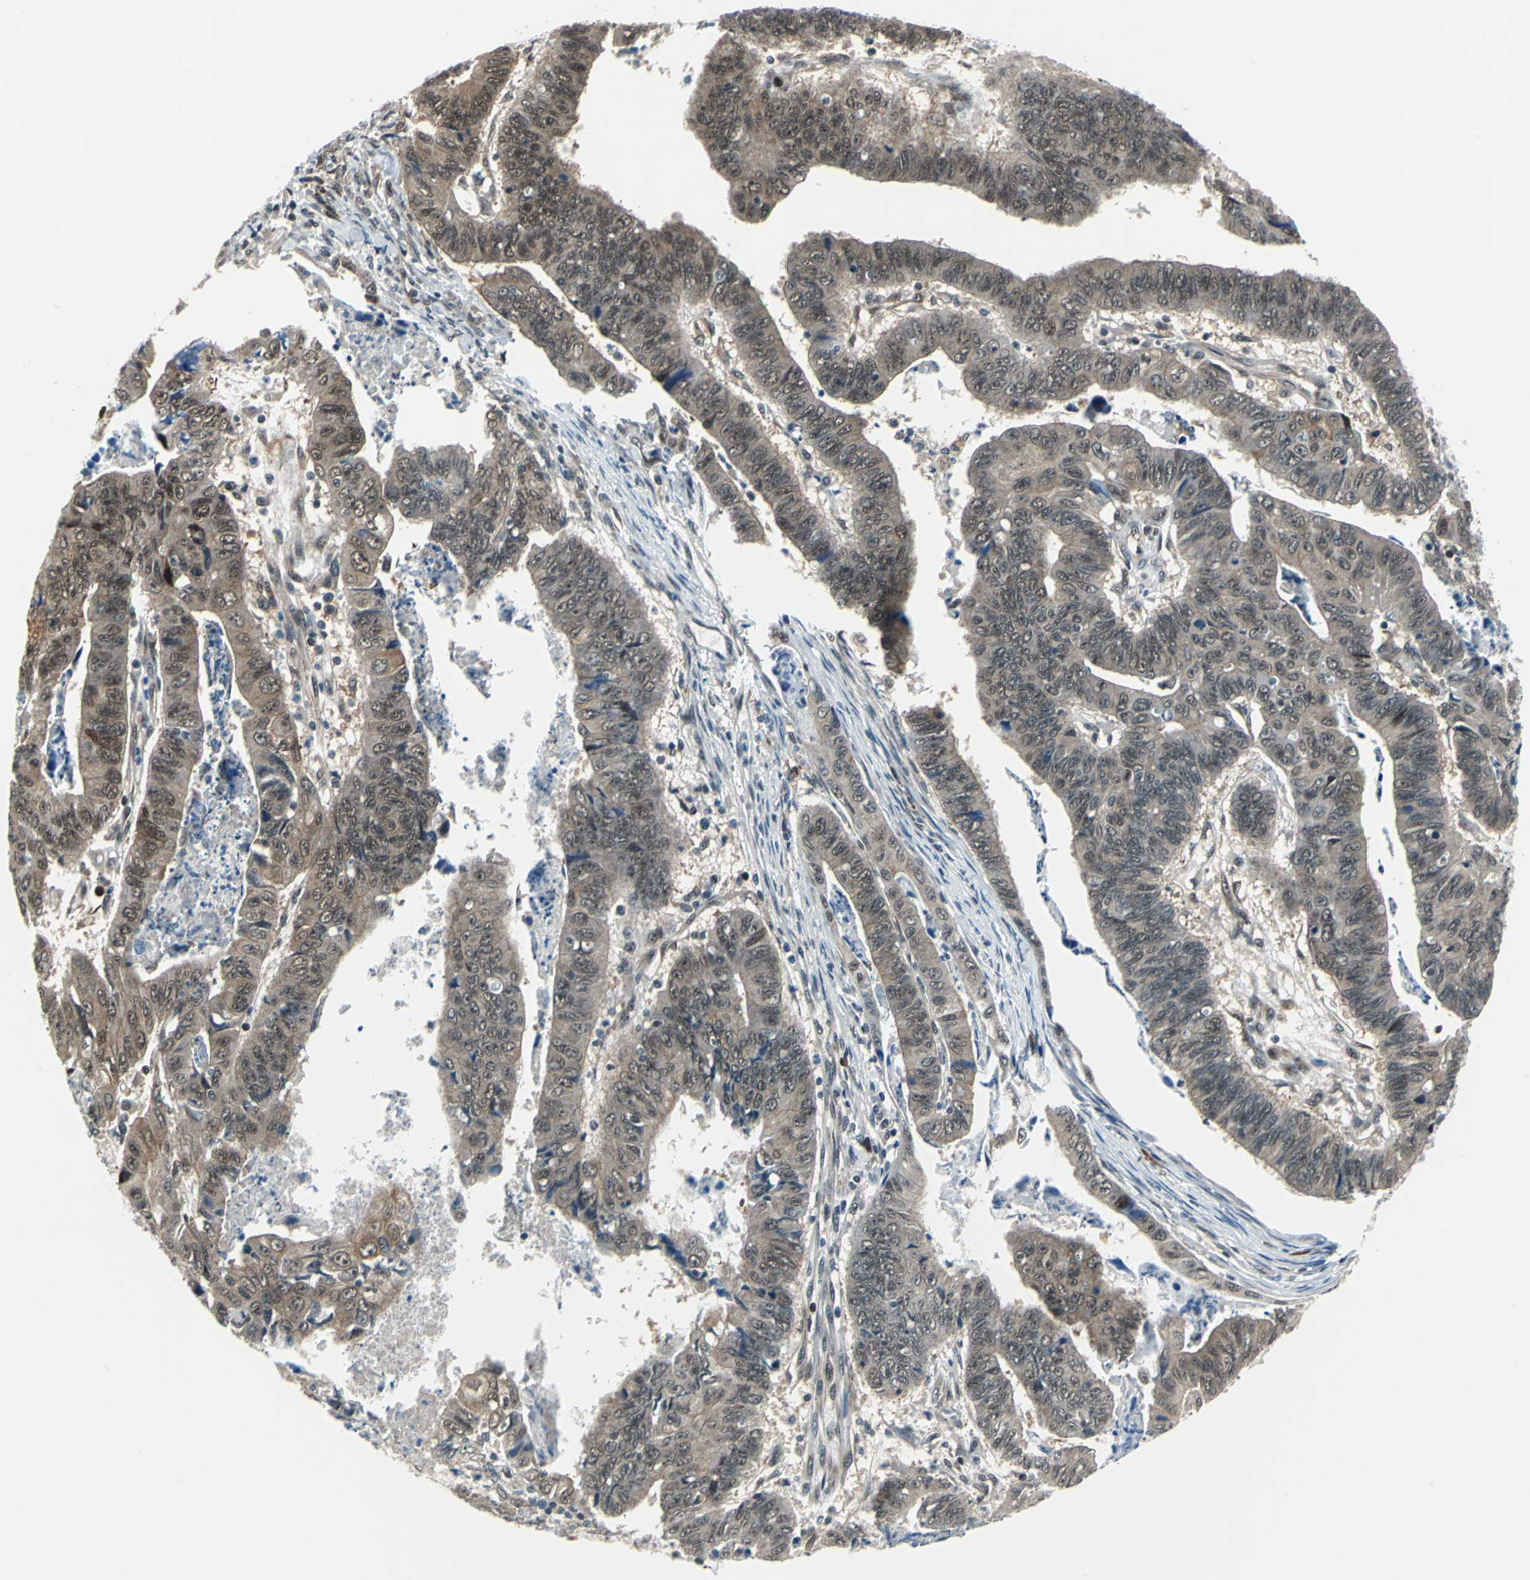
{"staining": {"intensity": "moderate", "quantity": "25%-75%", "location": "cytoplasmic/membranous"}, "tissue": "stomach cancer", "cell_type": "Tumor cells", "image_type": "cancer", "snomed": [{"axis": "morphology", "description": "Adenocarcinoma, NOS"}, {"axis": "topography", "description": "Stomach, lower"}], "caption": "Protein expression analysis of human stomach cancer reveals moderate cytoplasmic/membranous positivity in approximately 25%-75% of tumor cells.", "gene": "POLR3K", "patient": {"sex": "male", "age": 77}}